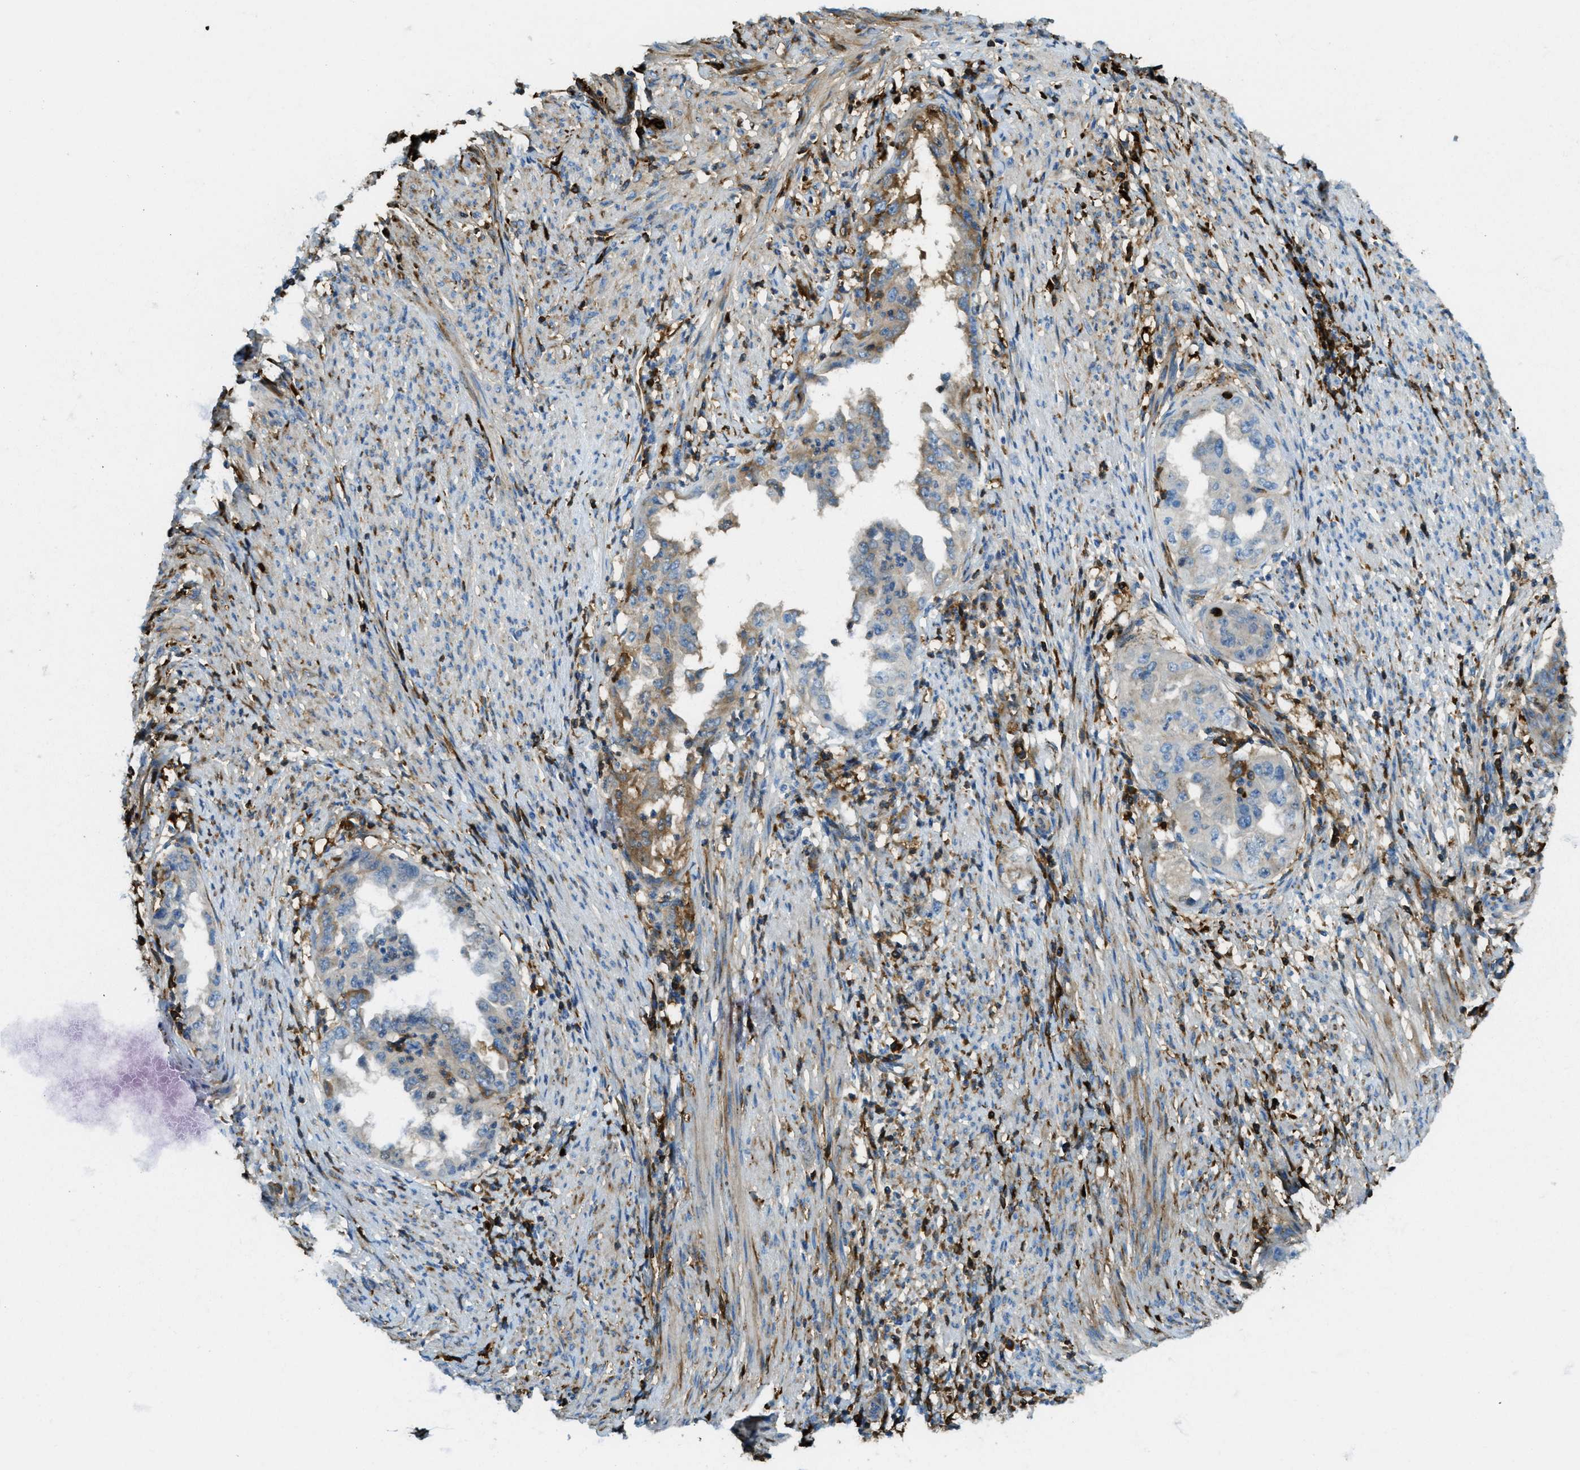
{"staining": {"intensity": "weak", "quantity": "<25%", "location": "cytoplasmic/membranous"}, "tissue": "endometrial cancer", "cell_type": "Tumor cells", "image_type": "cancer", "snomed": [{"axis": "morphology", "description": "Adenocarcinoma, NOS"}, {"axis": "topography", "description": "Endometrium"}], "caption": "This is an immunohistochemistry (IHC) image of human endometrial cancer (adenocarcinoma). There is no positivity in tumor cells.", "gene": "TRIM59", "patient": {"sex": "female", "age": 85}}